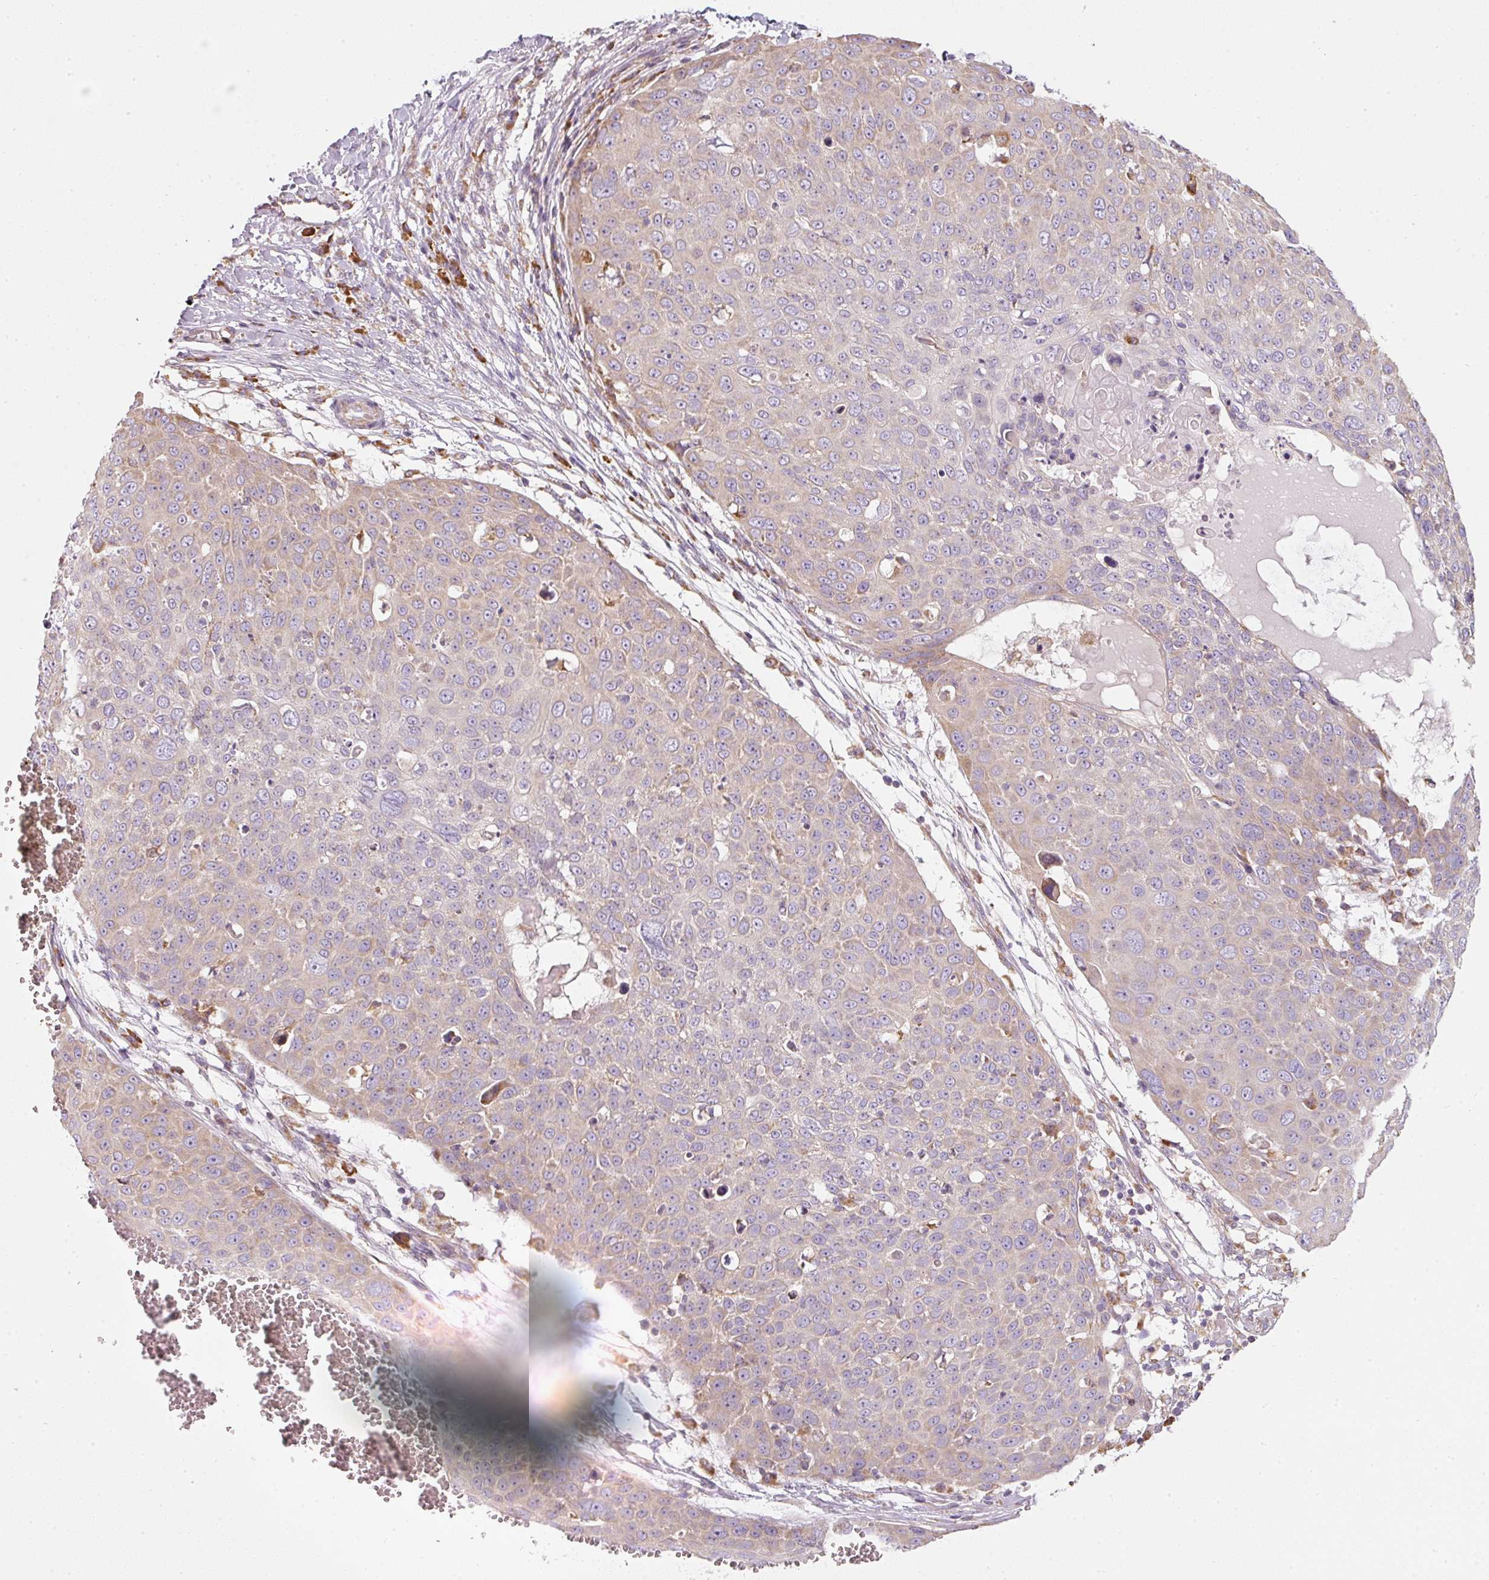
{"staining": {"intensity": "weak", "quantity": "25%-75%", "location": "cytoplasmic/membranous"}, "tissue": "skin cancer", "cell_type": "Tumor cells", "image_type": "cancer", "snomed": [{"axis": "morphology", "description": "Squamous cell carcinoma, NOS"}, {"axis": "topography", "description": "Skin"}], "caption": "Immunohistochemistry (IHC) of human skin cancer (squamous cell carcinoma) demonstrates low levels of weak cytoplasmic/membranous expression in about 25%-75% of tumor cells. (Stains: DAB in brown, nuclei in blue, Microscopy: brightfield microscopy at high magnification).", "gene": "MORN4", "patient": {"sex": "male", "age": 71}}